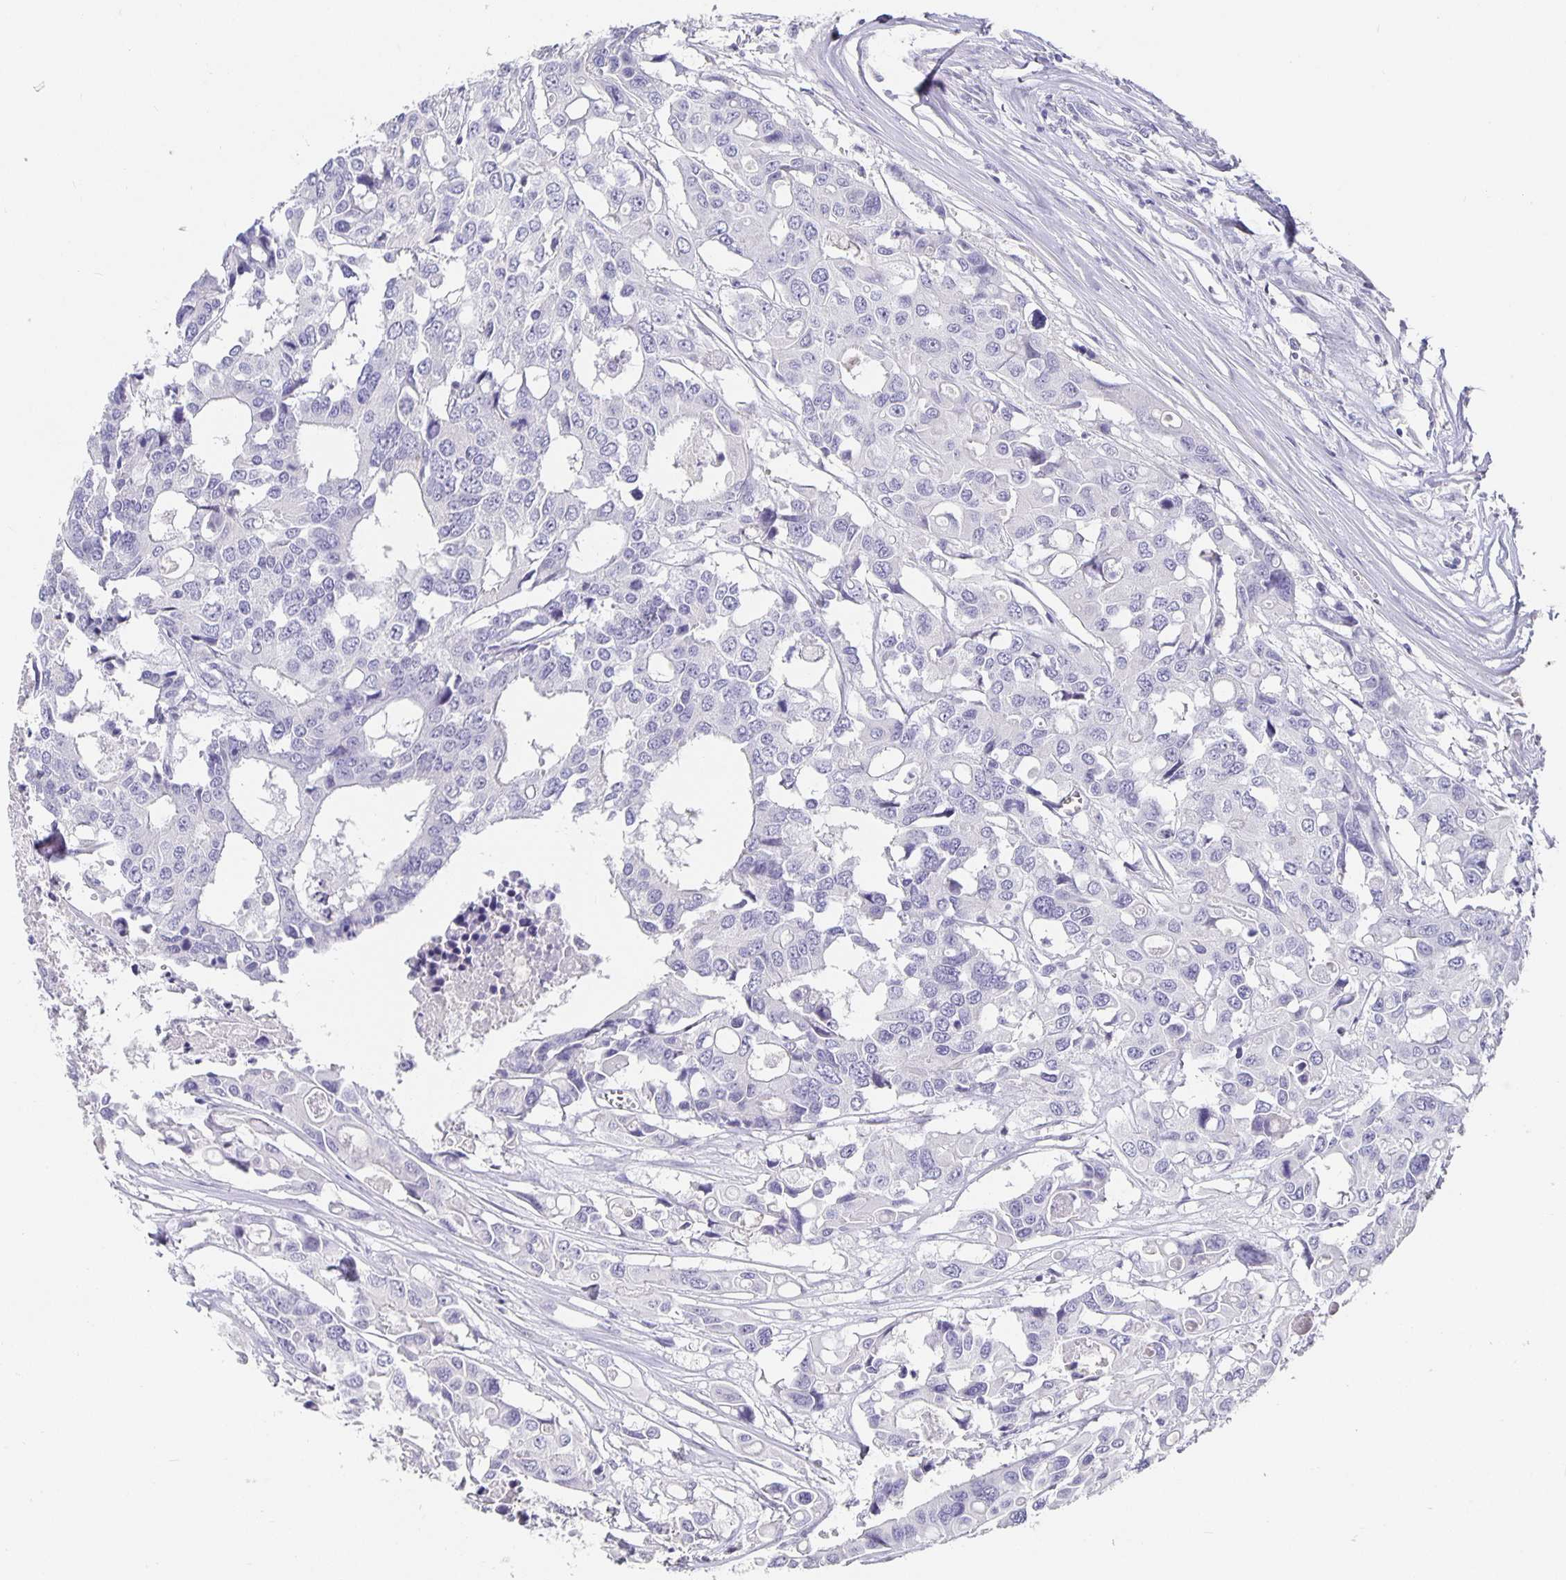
{"staining": {"intensity": "negative", "quantity": "none", "location": "none"}, "tissue": "colorectal cancer", "cell_type": "Tumor cells", "image_type": "cancer", "snomed": [{"axis": "morphology", "description": "Adenocarcinoma, NOS"}, {"axis": "topography", "description": "Colon"}], "caption": "IHC histopathology image of neoplastic tissue: colorectal cancer (adenocarcinoma) stained with DAB demonstrates no significant protein staining in tumor cells.", "gene": "CHGA", "patient": {"sex": "male", "age": 77}}